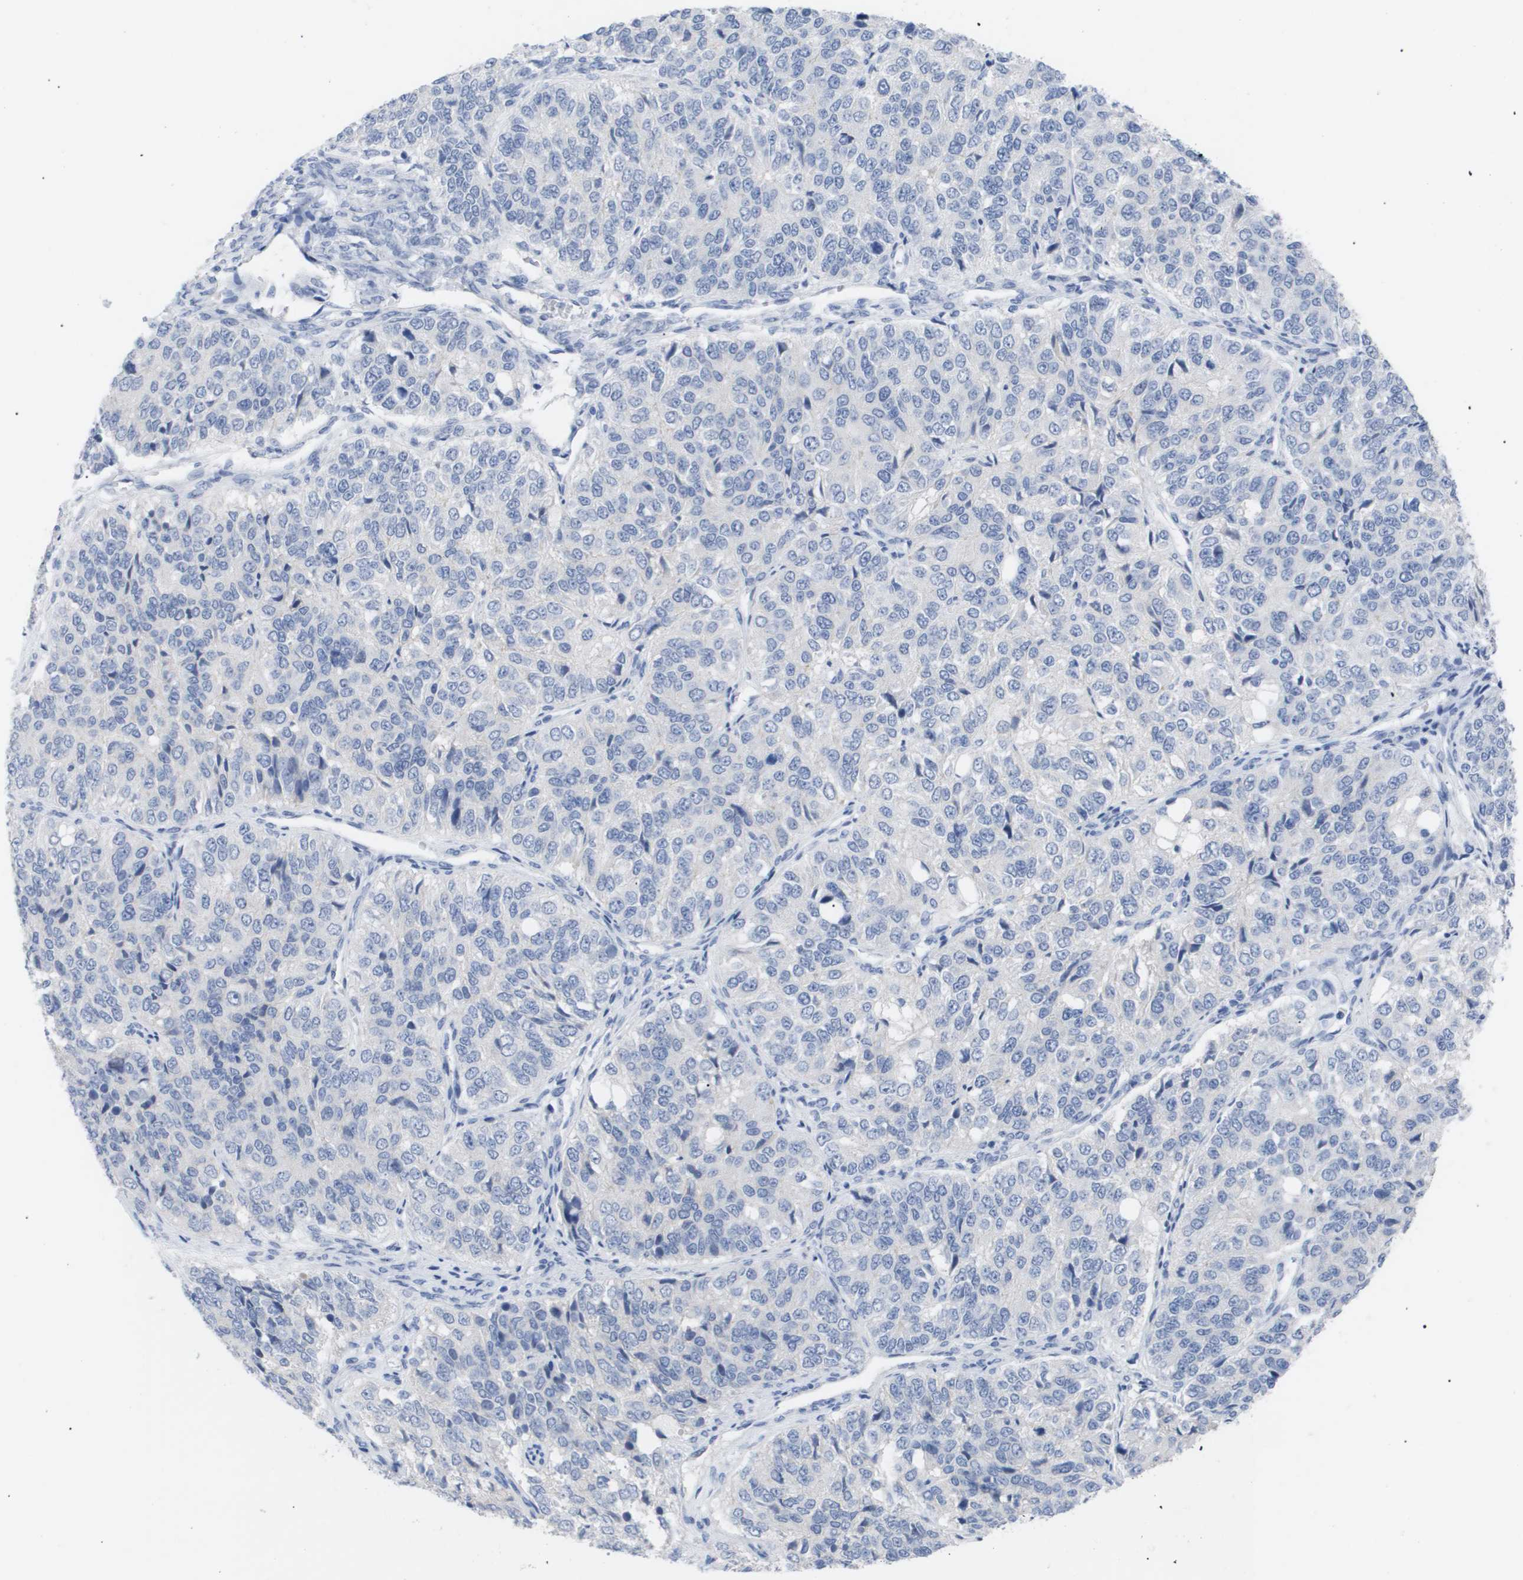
{"staining": {"intensity": "negative", "quantity": "none", "location": "none"}, "tissue": "ovarian cancer", "cell_type": "Tumor cells", "image_type": "cancer", "snomed": [{"axis": "morphology", "description": "Carcinoma, endometroid"}, {"axis": "topography", "description": "Ovary"}], "caption": "Protein analysis of endometroid carcinoma (ovarian) demonstrates no significant expression in tumor cells.", "gene": "CAV3", "patient": {"sex": "female", "age": 51}}